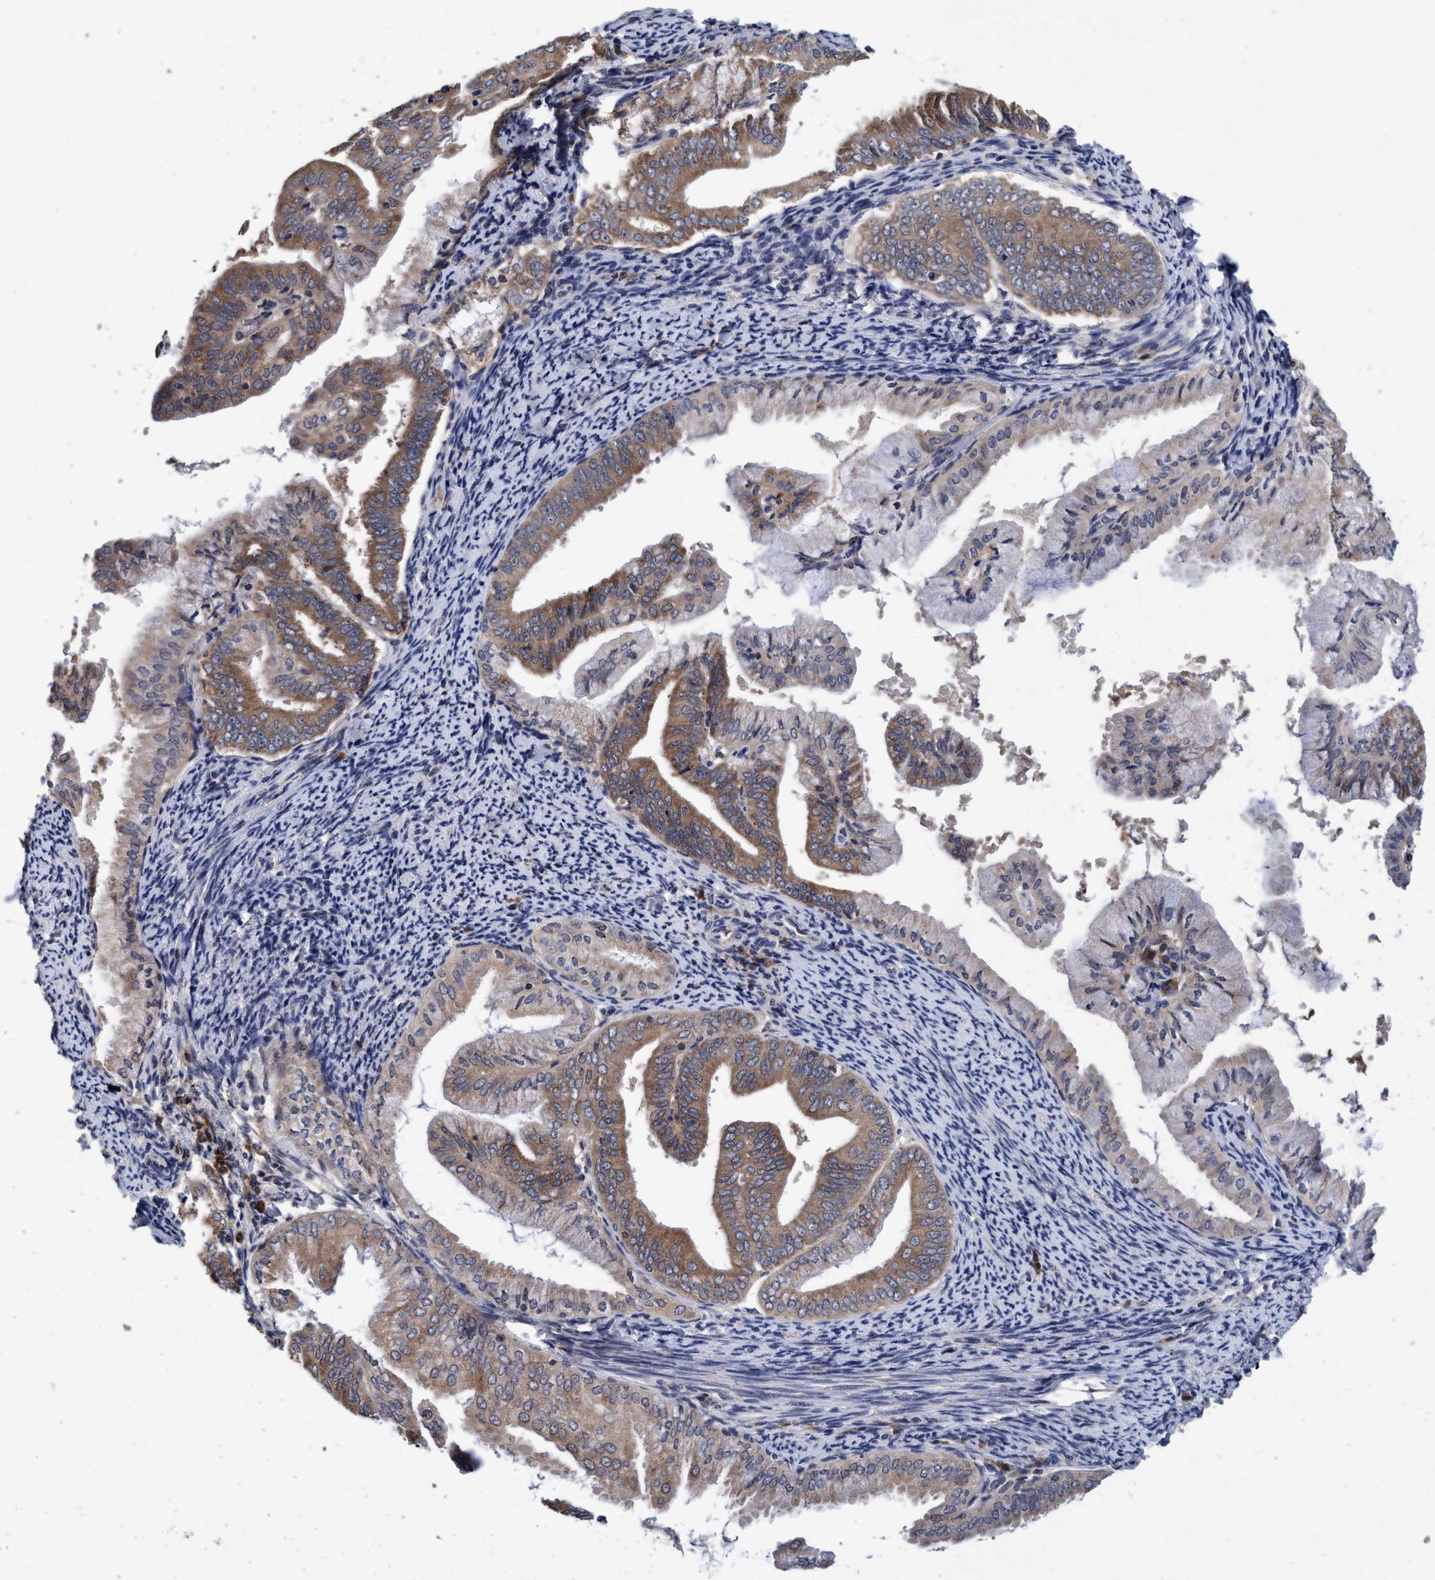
{"staining": {"intensity": "moderate", "quantity": ">75%", "location": "cytoplasmic/membranous"}, "tissue": "endometrial cancer", "cell_type": "Tumor cells", "image_type": "cancer", "snomed": [{"axis": "morphology", "description": "Adenocarcinoma, NOS"}, {"axis": "topography", "description": "Endometrium"}], "caption": "Immunohistochemistry (IHC) of human adenocarcinoma (endometrial) reveals medium levels of moderate cytoplasmic/membranous staining in approximately >75% of tumor cells.", "gene": "CALCOCO2", "patient": {"sex": "female", "age": 63}}